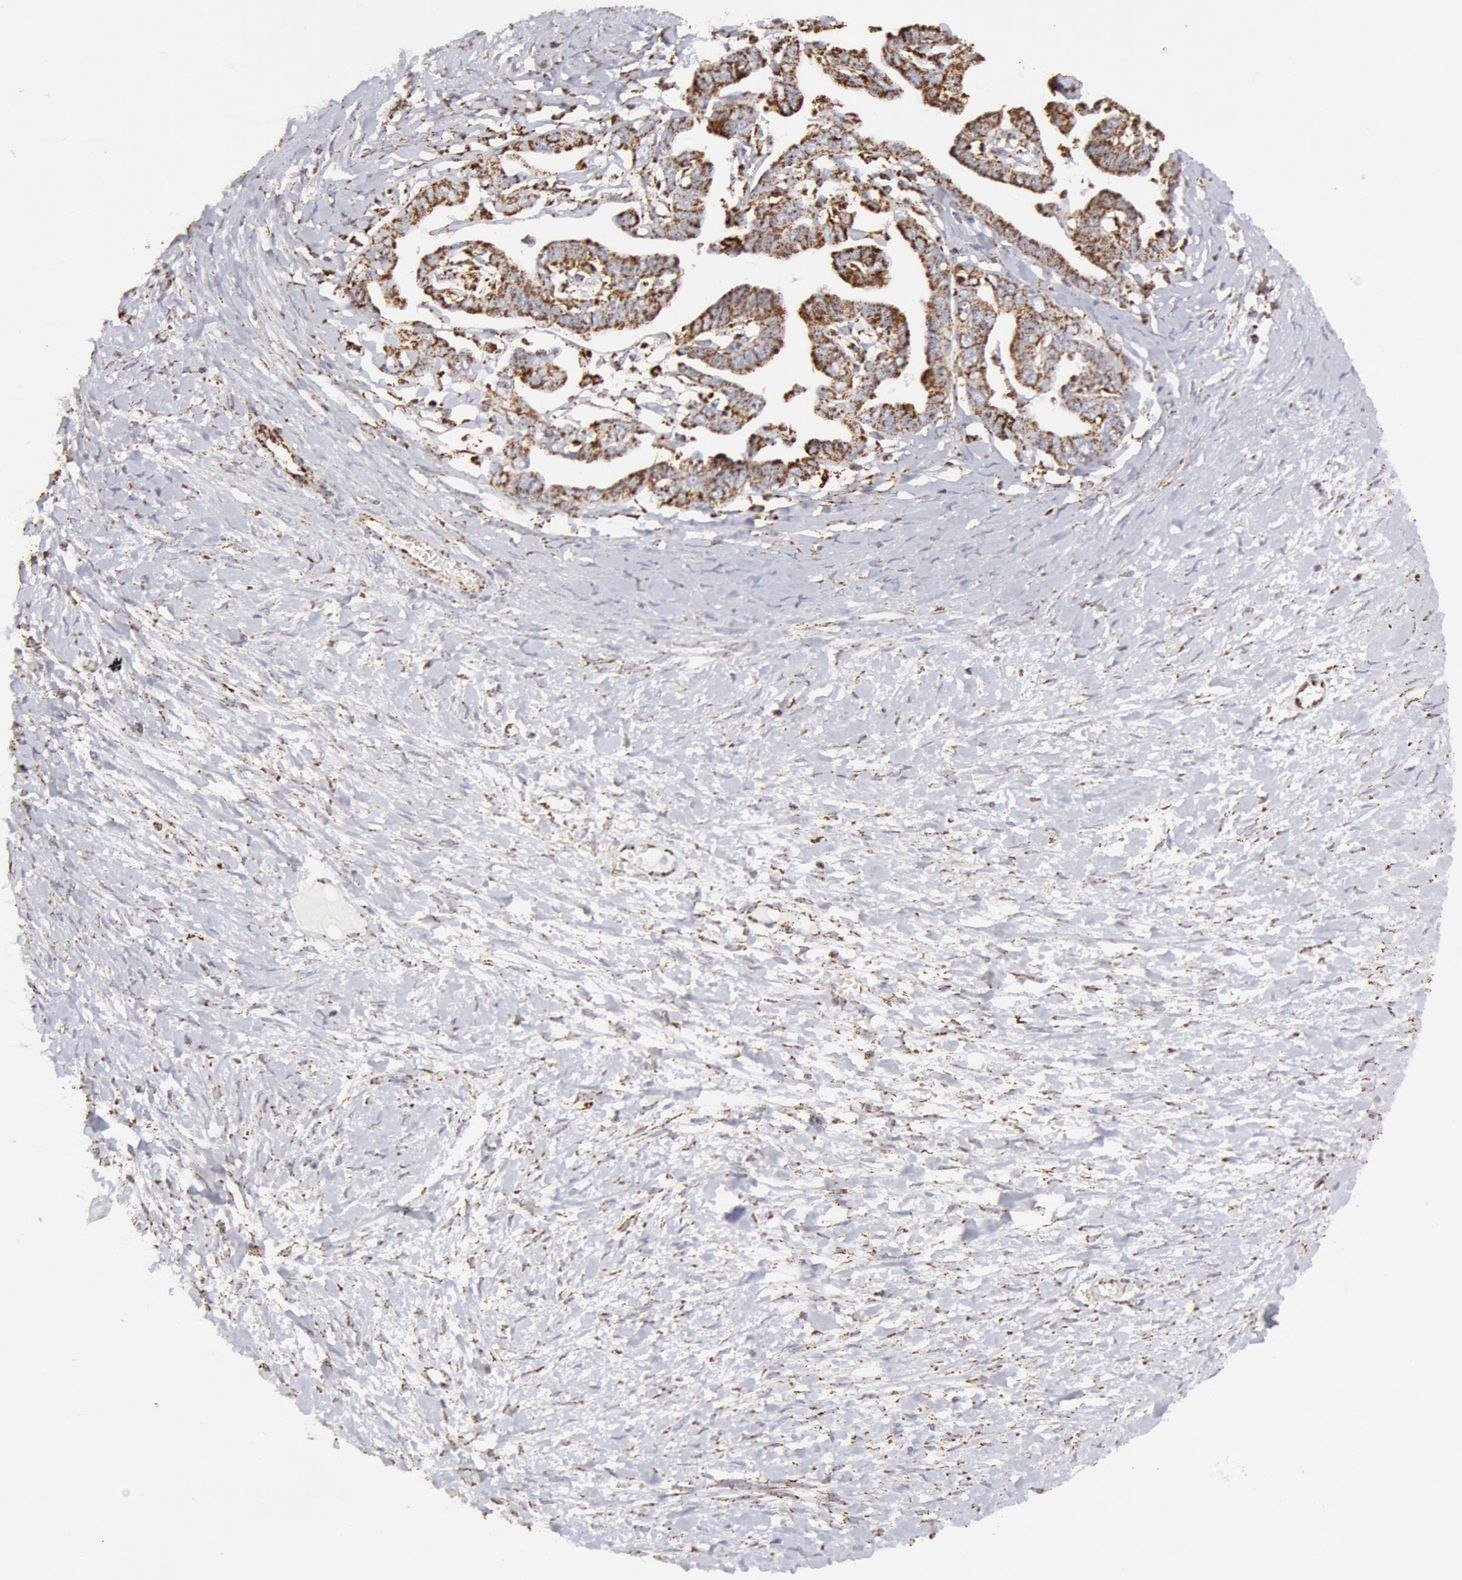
{"staining": {"intensity": "moderate", "quantity": ">75%", "location": "cytoplasmic/membranous"}, "tissue": "ovarian cancer", "cell_type": "Tumor cells", "image_type": "cancer", "snomed": [{"axis": "morphology", "description": "Cystadenocarcinoma, mucinous, NOS"}, {"axis": "topography", "description": "Ovary"}], "caption": "IHC image of mucinous cystadenocarcinoma (ovarian) stained for a protein (brown), which shows medium levels of moderate cytoplasmic/membranous expression in about >75% of tumor cells.", "gene": "ATP5F1B", "patient": {"sex": "female", "age": 25}}